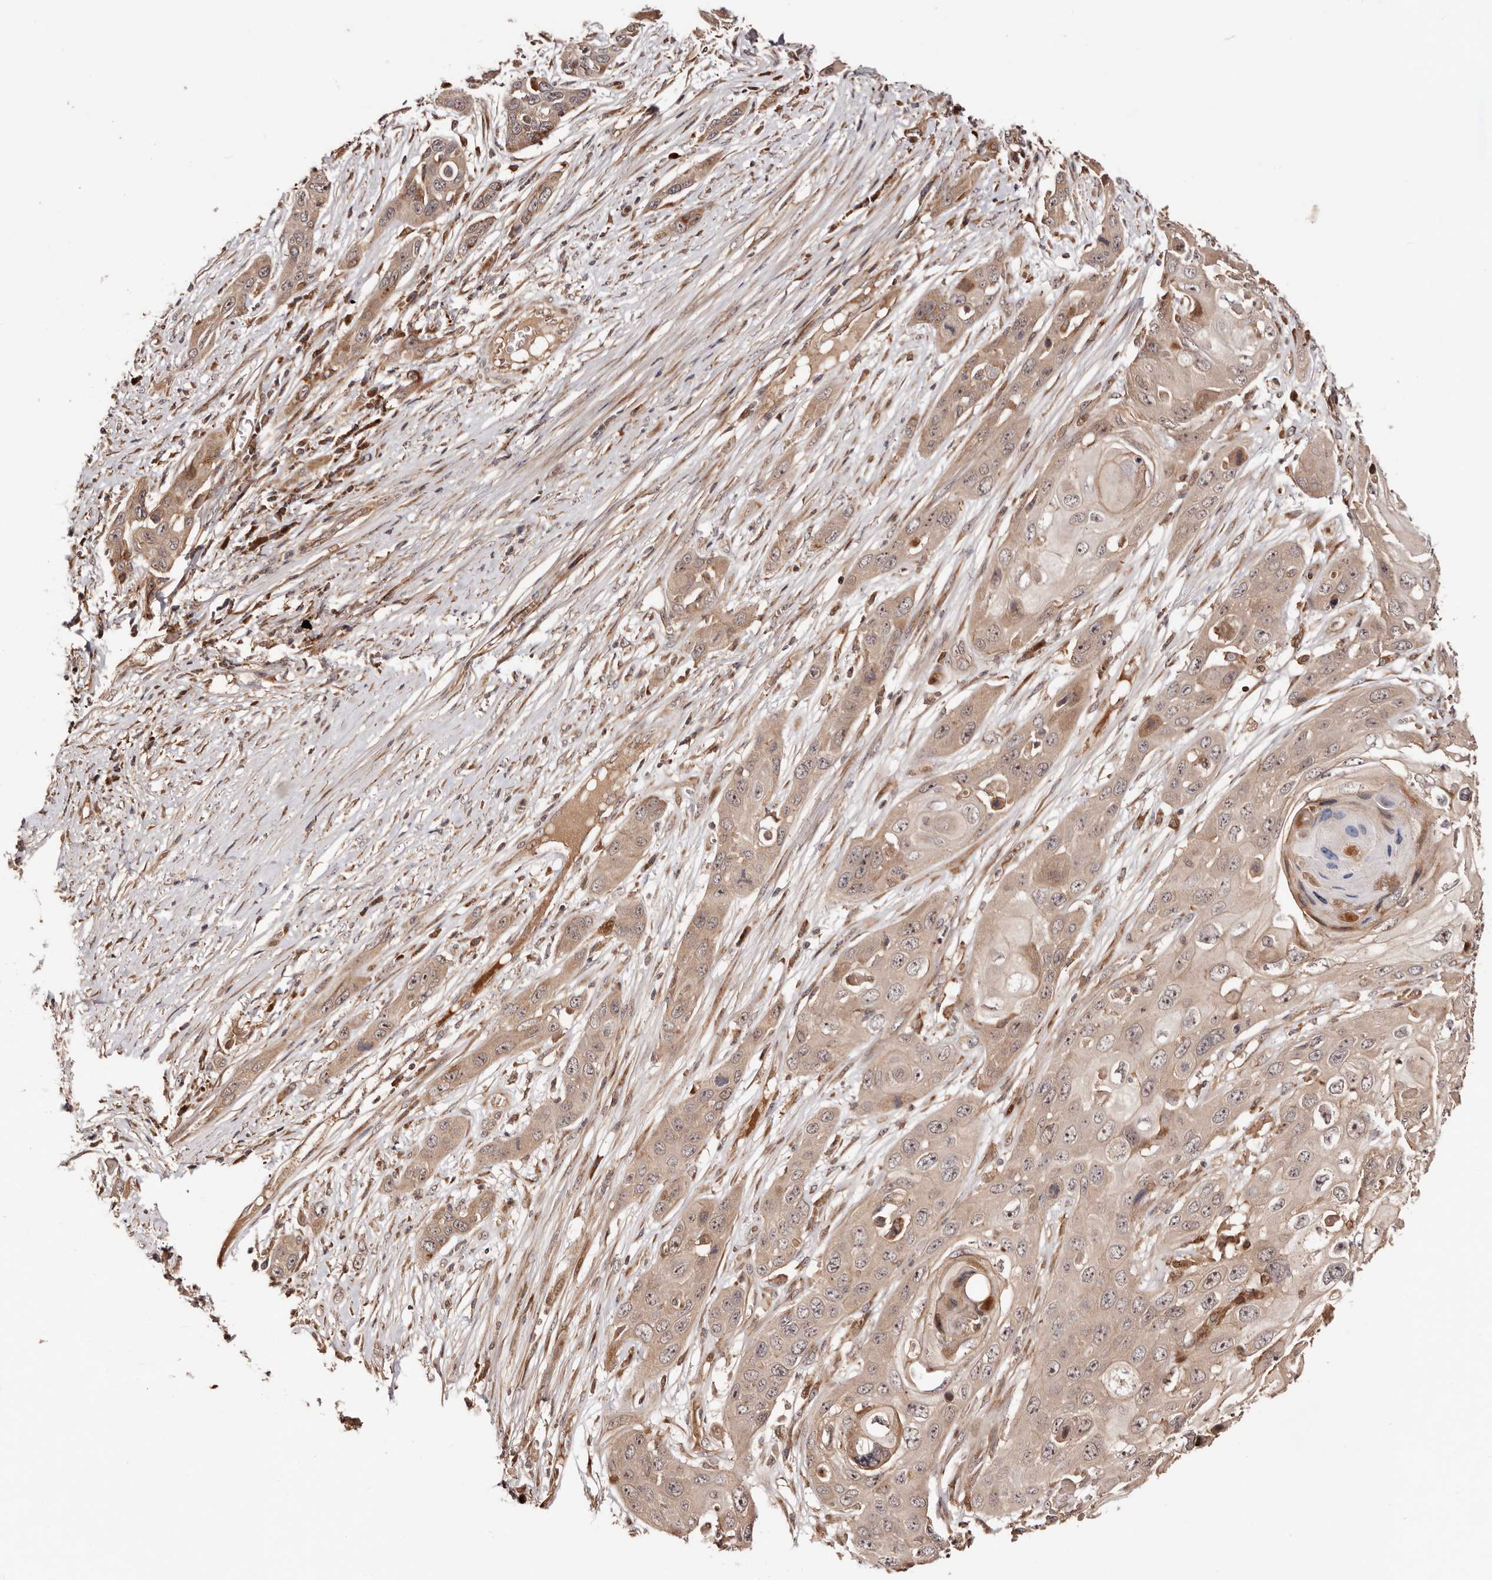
{"staining": {"intensity": "weak", "quantity": ">75%", "location": "cytoplasmic/membranous,nuclear"}, "tissue": "skin cancer", "cell_type": "Tumor cells", "image_type": "cancer", "snomed": [{"axis": "morphology", "description": "Squamous cell carcinoma, NOS"}, {"axis": "topography", "description": "Skin"}], "caption": "The image demonstrates a brown stain indicating the presence of a protein in the cytoplasmic/membranous and nuclear of tumor cells in skin squamous cell carcinoma.", "gene": "PTPN22", "patient": {"sex": "male", "age": 55}}